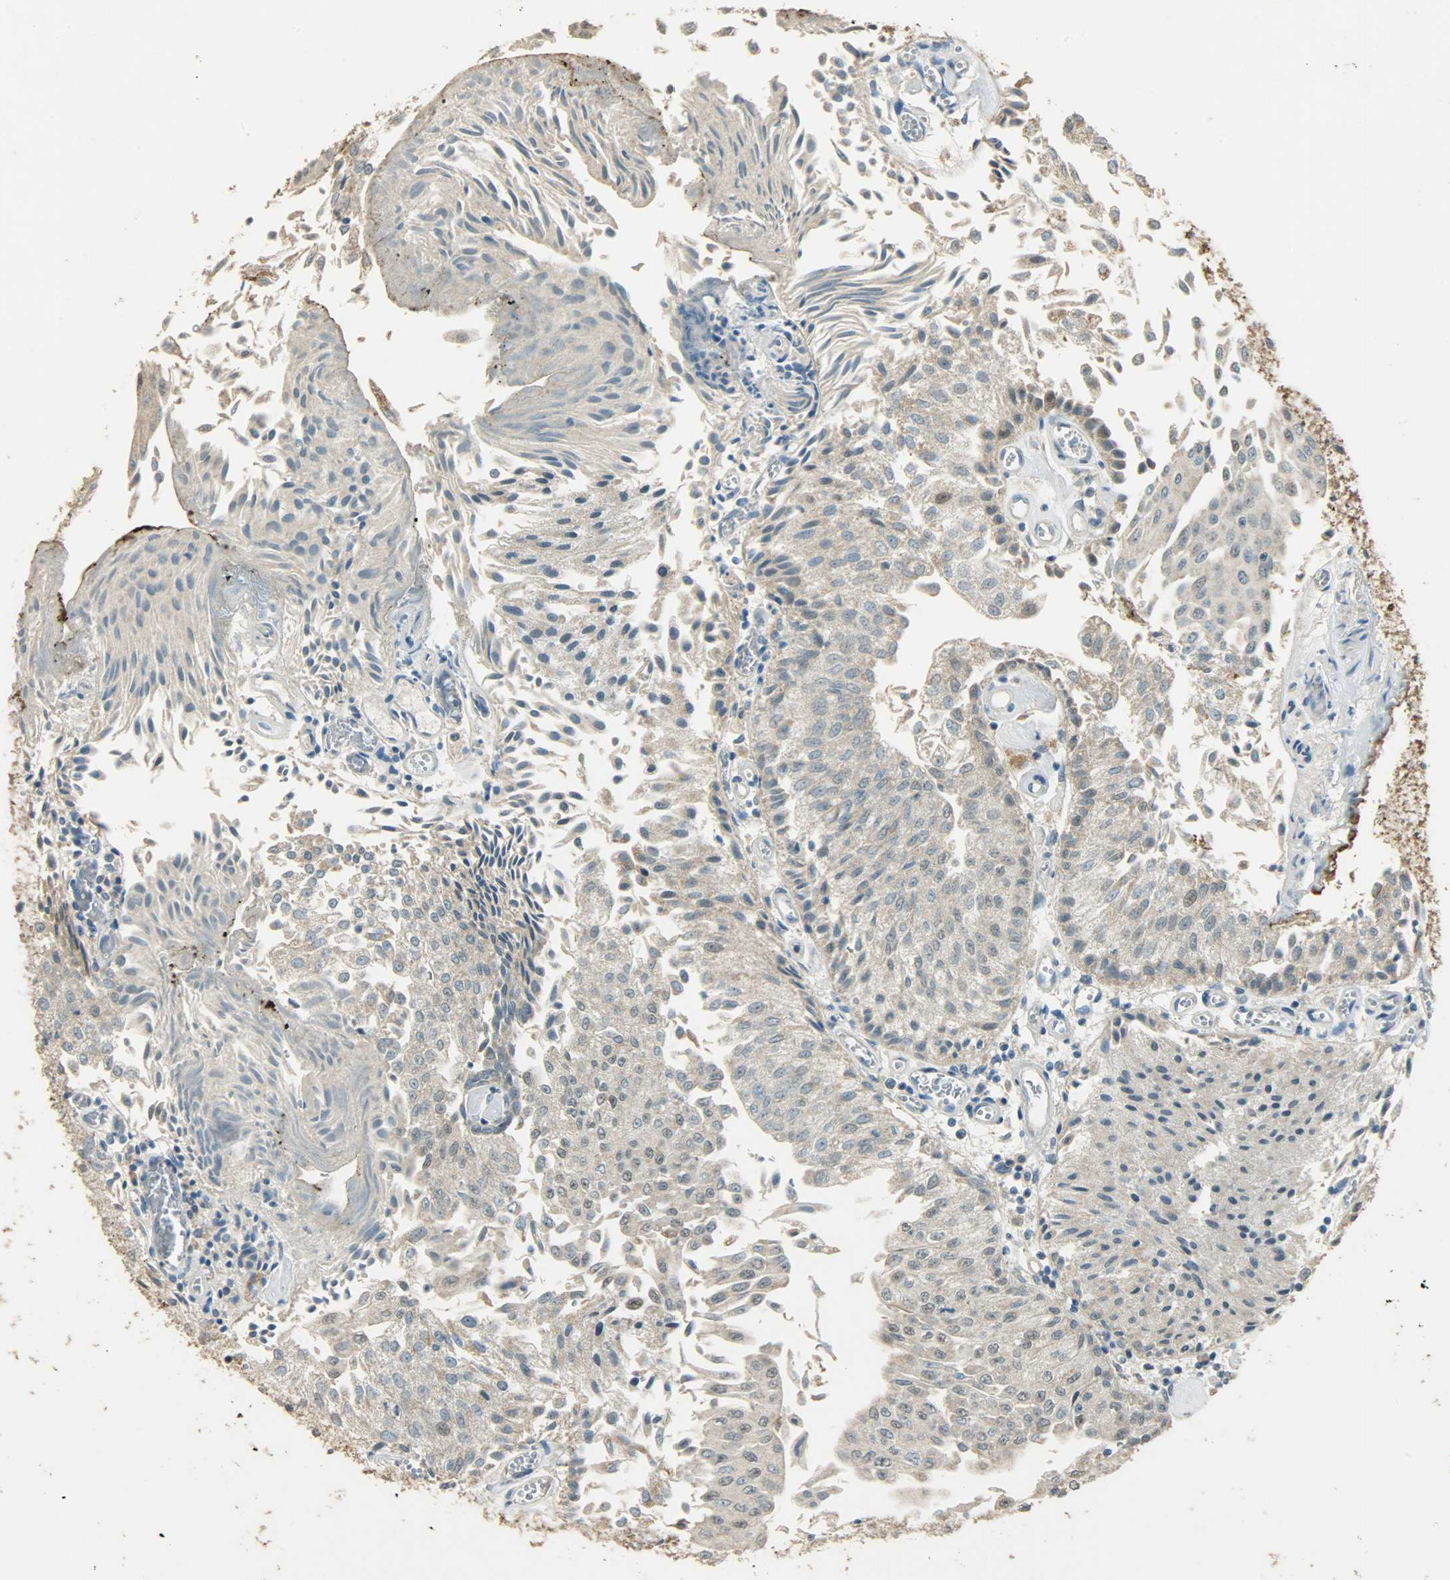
{"staining": {"intensity": "weak", "quantity": ">75%", "location": "cytoplasmic/membranous"}, "tissue": "urothelial cancer", "cell_type": "Tumor cells", "image_type": "cancer", "snomed": [{"axis": "morphology", "description": "Urothelial carcinoma, Low grade"}, {"axis": "topography", "description": "Urinary bladder"}], "caption": "Human urothelial cancer stained for a protein (brown) reveals weak cytoplasmic/membranous positive staining in about >75% of tumor cells.", "gene": "HDHD5", "patient": {"sex": "male", "age": 86}}